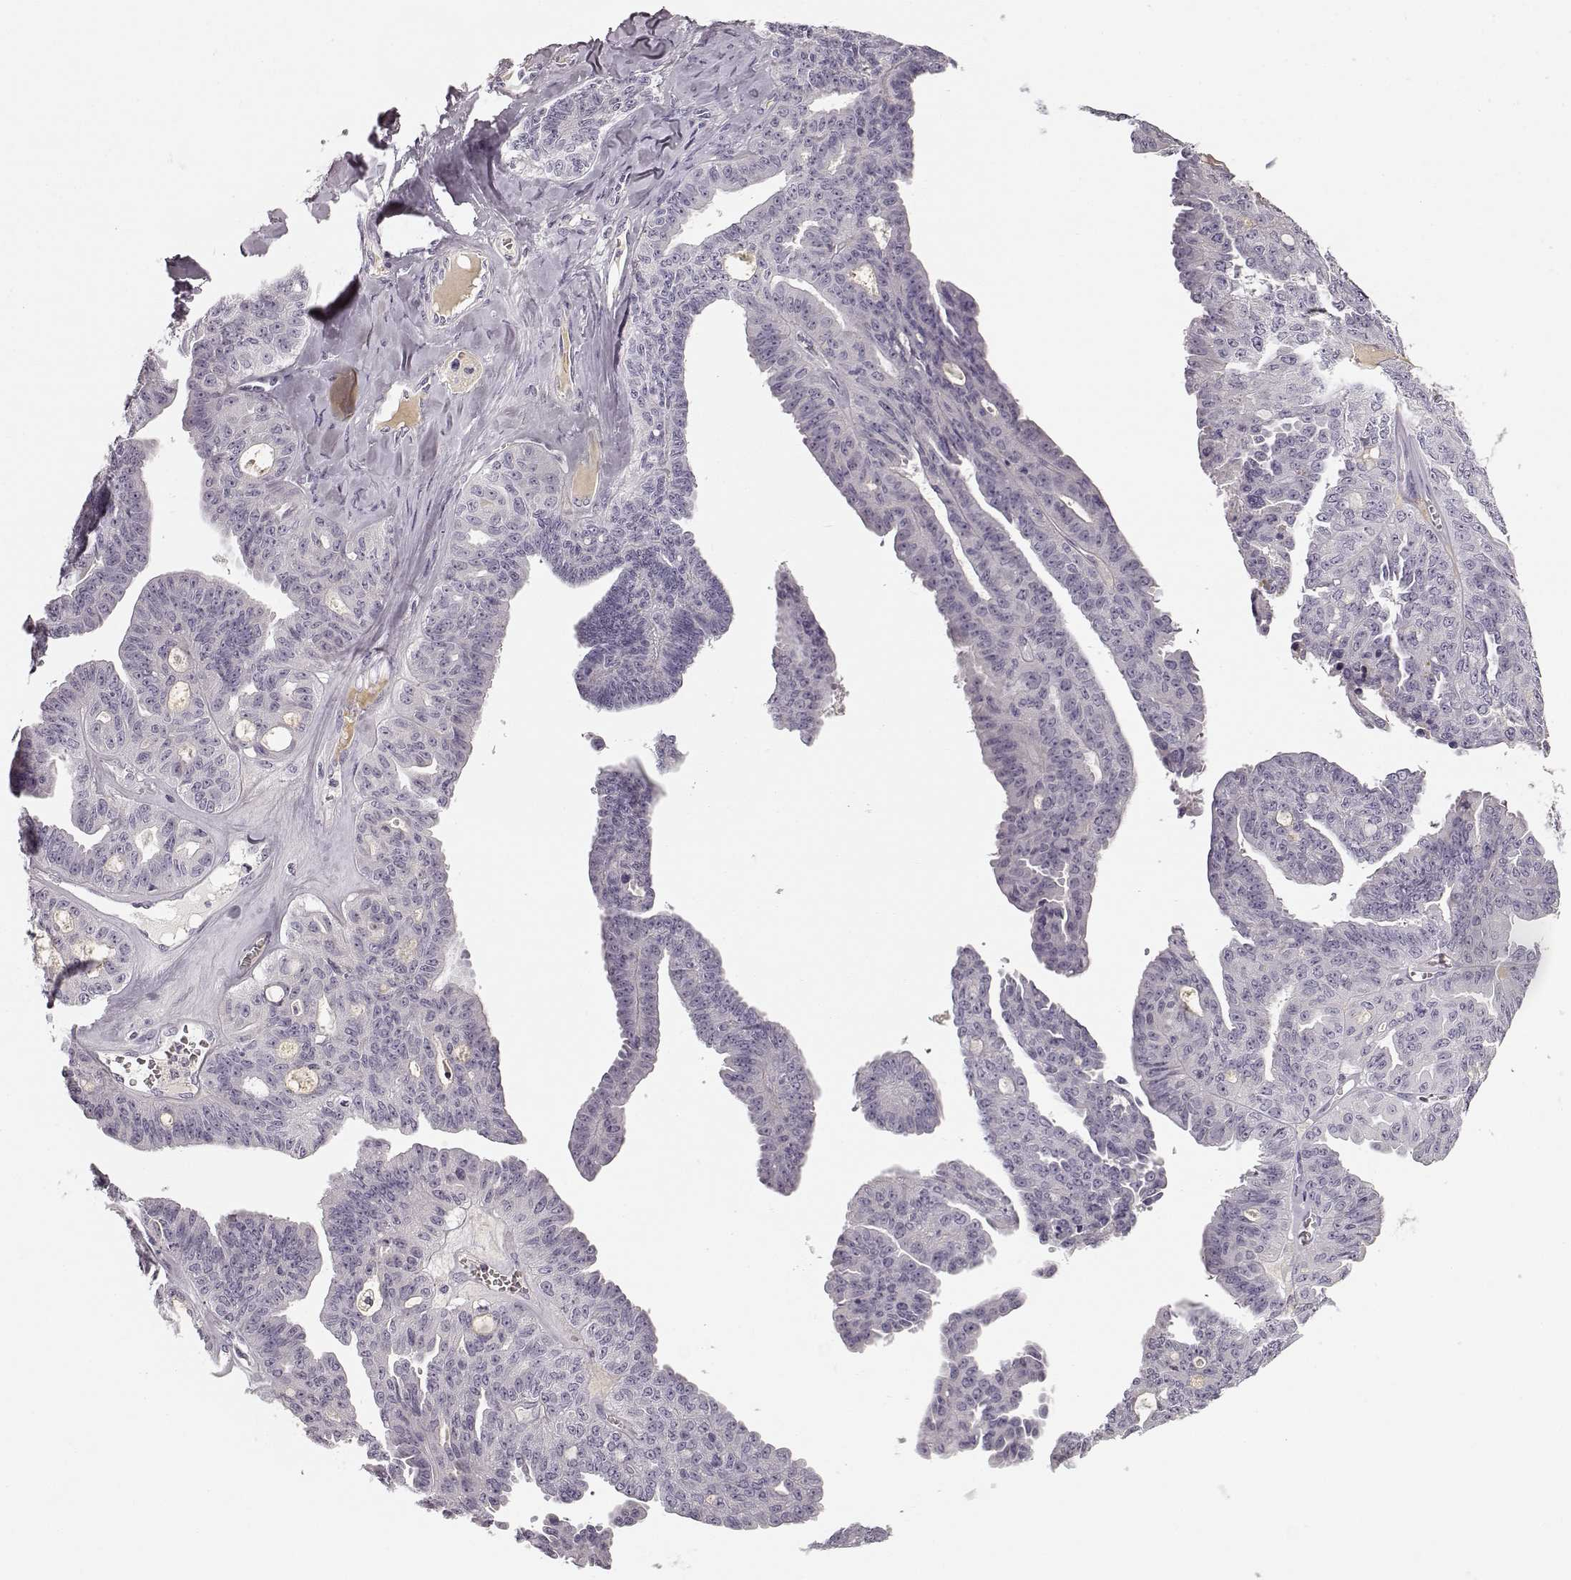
{"staining": {"intensity": "negative", "quantity": "none", "location": "none"}, "tissue": "ovarian cancer", "cell_type": "Tumor cells", "image_type": "cancer", "snomed": [{"axis": "morphology", "description": "Cystadenocarcinoma, serous, NOS"}, {"axis": "topography", "description": "Ovary"}], "caption": "A high-resolution histopathology image shows immunohistochemistry staining of ovarian cancer (serous cystadenocarcinoma), which reveals no significant staining in tumor cells.", "gene": "KIAA0319", "patient": {"sex": "female", "age": 71}}